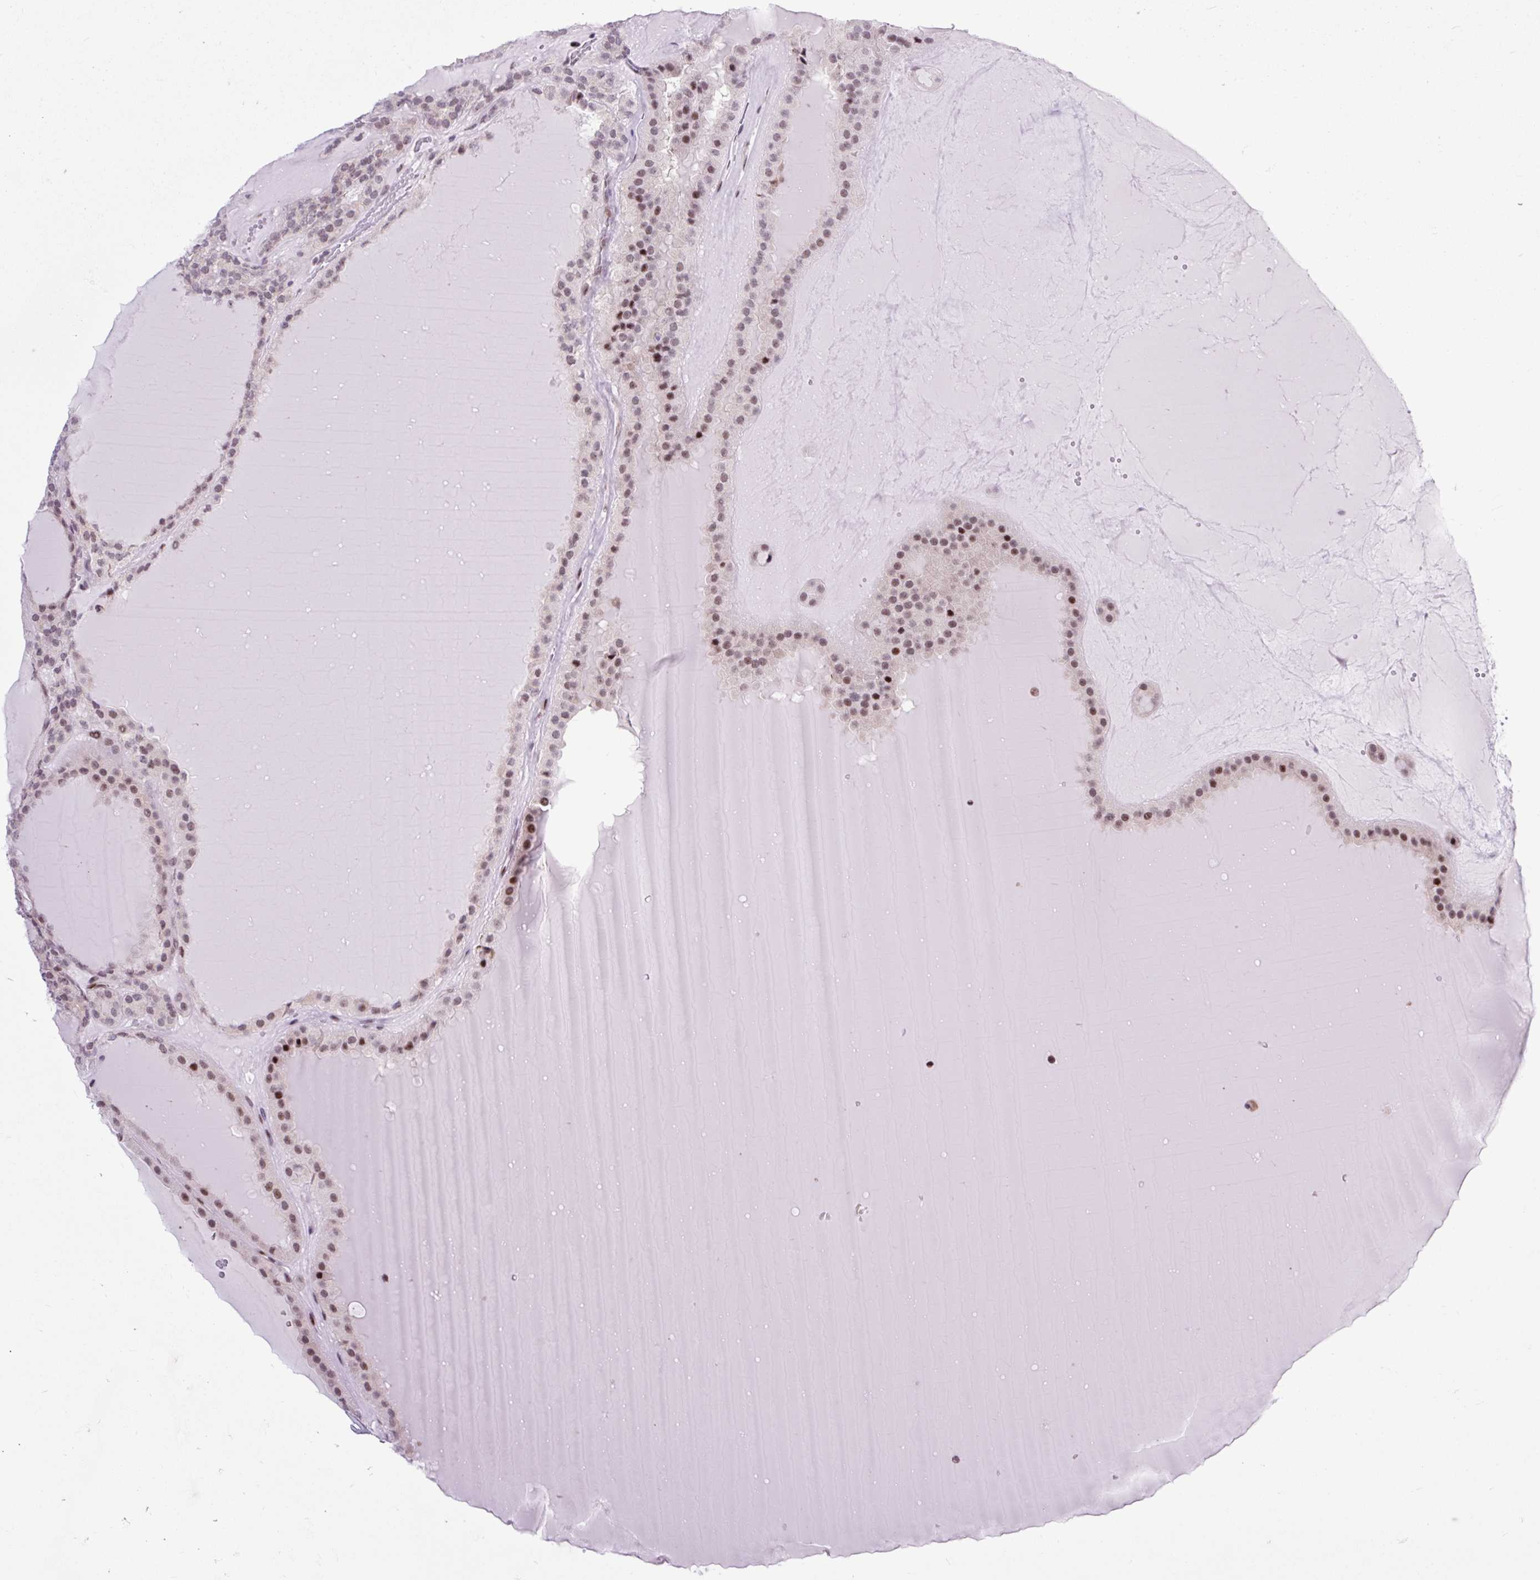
{"staining": {"intensity": "moderate", "quantity": ">75%", "location": "nuclear"}, "tissue": "thyroid cancer", "cell_type": "Tumor cells", "image_type": "cancer", "snomed": [{"axis": "morphology", "description": "Follicular adenoma carcinoma, NOS"}, {"axis": "topography", "description": "Thyroid gland"}], "caption": "Immunohistochemical staining of follicular adenoma carcinoma (thyroid) displays medium levels of moderate nuclear protein positivity in approximately >75% of tumor cells.", "gene": "CLK2", "patient": {"sex": "female", "age": 63}}